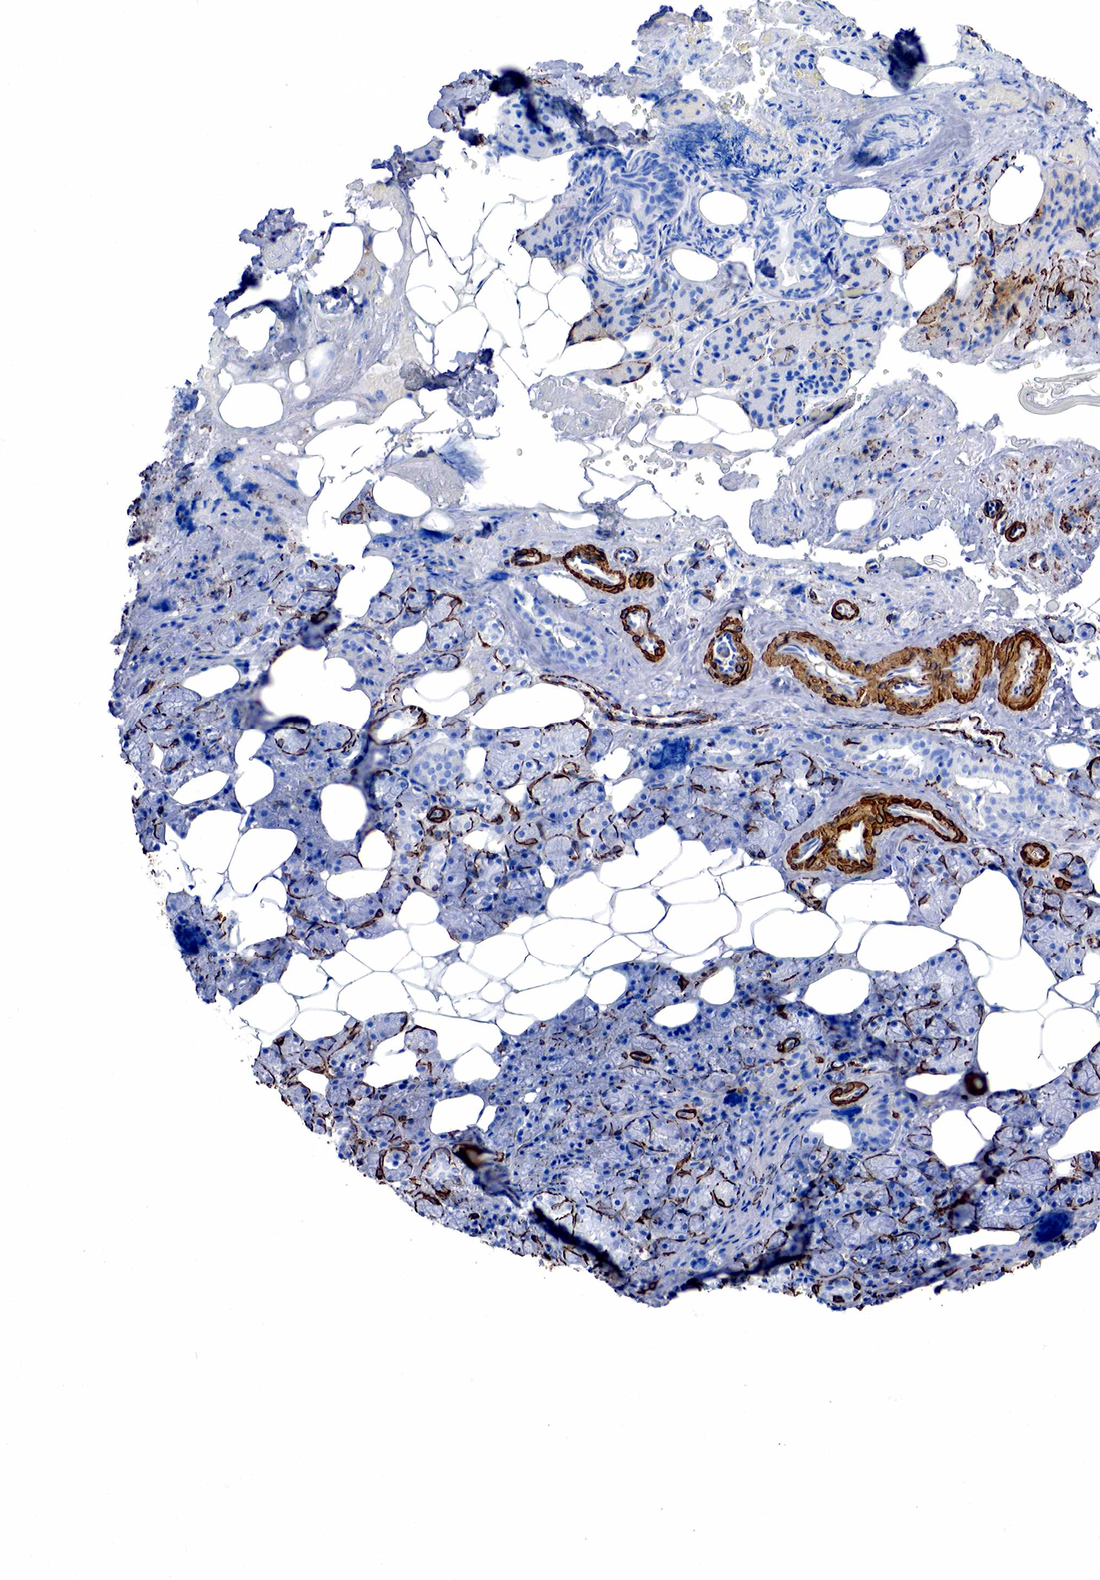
{"staining": {"intensity": "negative", "quantity": "none", "location": "none"}, "tissue": "salivary gland", "cell_type": "Glandular cells", "image_type": "normal", "snomed": [{"axis": "morphology", "description": "Normal tissue, NOS"}, {"axis": "topography", "description": "Salivary gland"}], "caption": "This micrograph is of benign salivary gland stained with immunohistochemistry (IHC) to label a protein in brown with the nuclei are counter-stained blue. There is no expression in glandular cells. The staining is performed using DAB brown chromogen with nuclei counter-stained in using hematoxylin.", "gene": "ACTA1", "patient": {"sex": "female", "age": 55}}